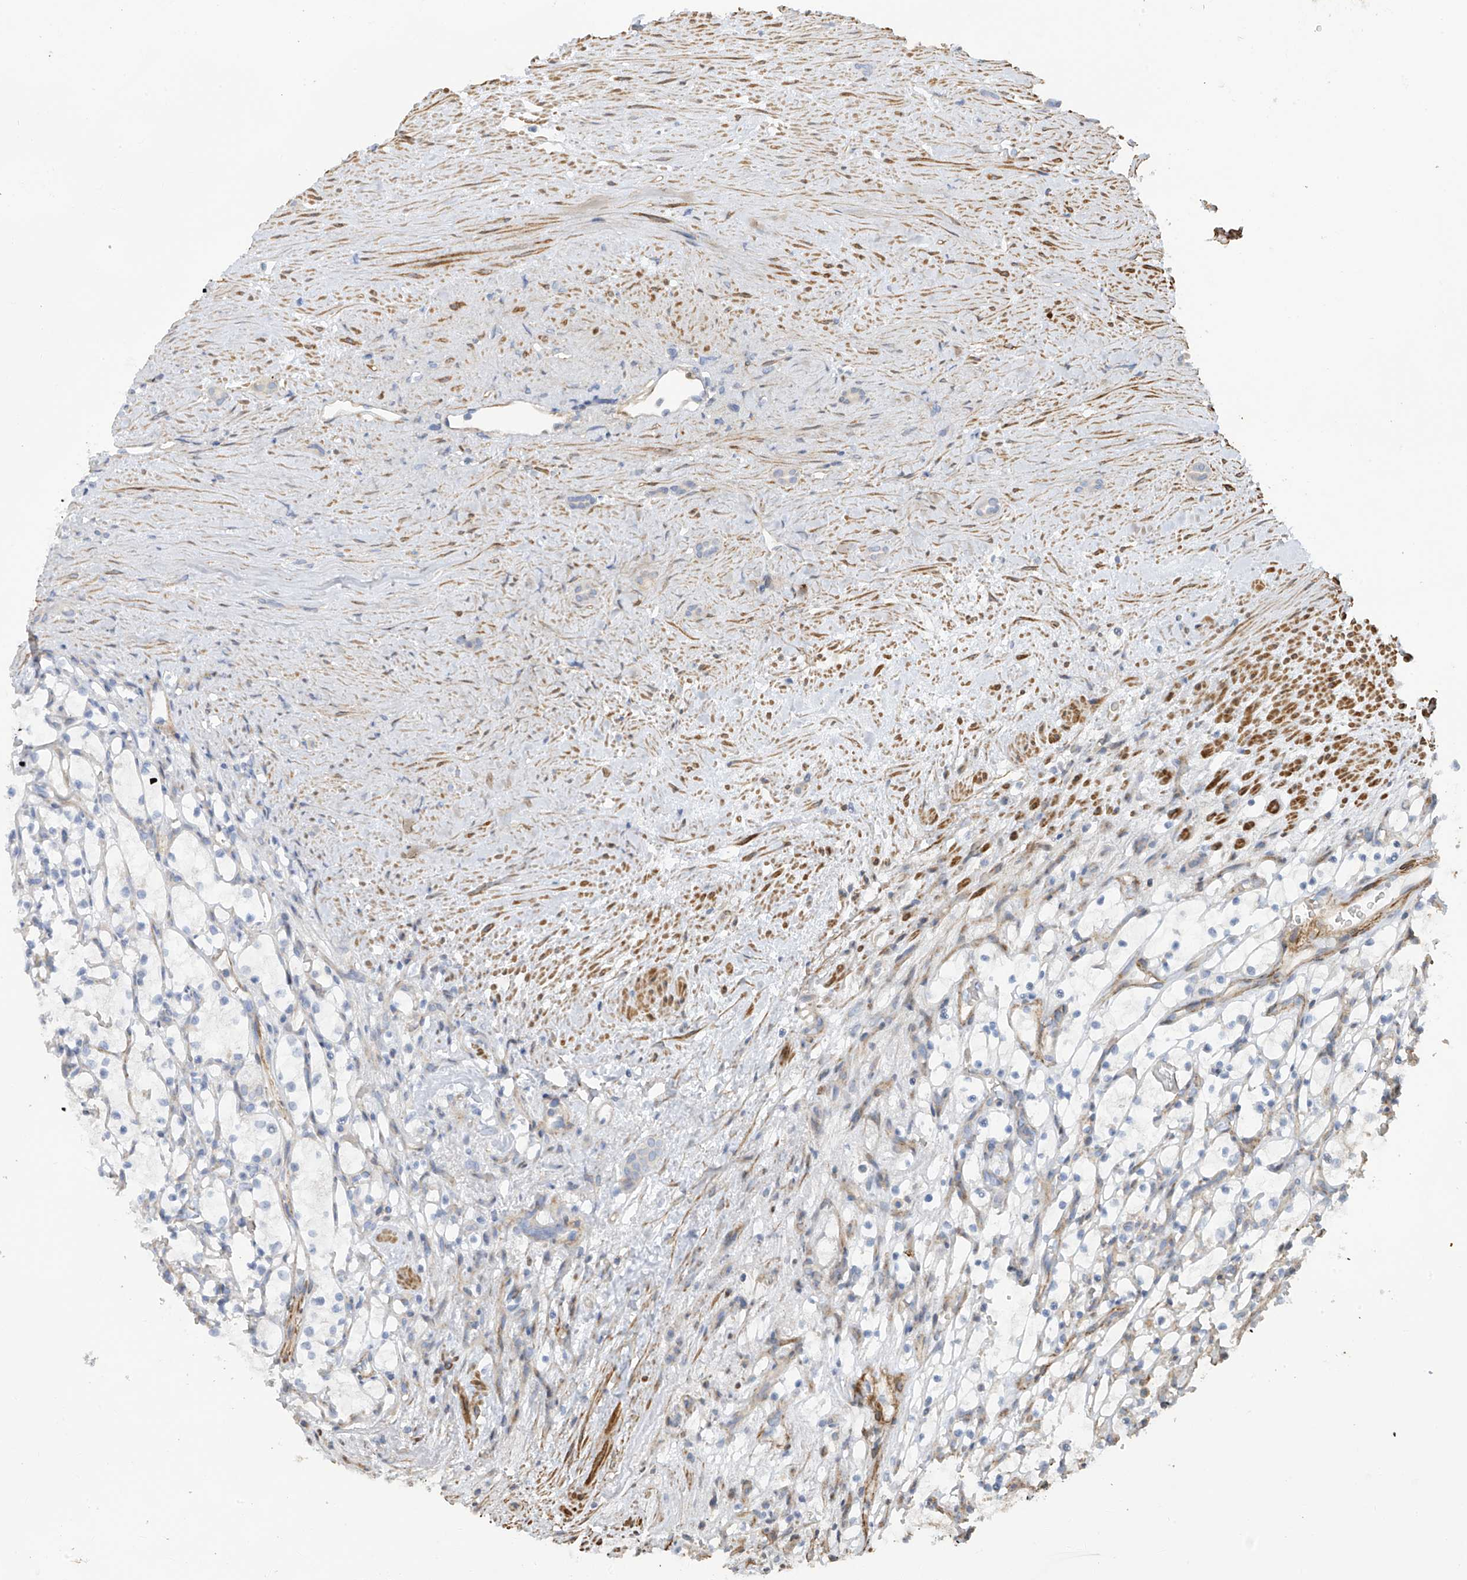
{"staining": {"intensity": "negative", "quantity": "none", "location": "none"}, "tissue": "renal cancer", "cell_type": "Tumor cells", "image_type": "cancer", "snomed": [{"axis": "morphology", "description": "Adenocarcinoma, NOS"}, {"axis": "topography", "description": "Kidney"}], "caption": "Immunohistochemical staining of human adenocarcinoma (renal) displays no significant expression in tumor cells. The staining was performed using DAB to visualize the protein expression in brown, while the nuclei were stained in blue with hematoxylin (Magnification: 20x).", "gene": "SLC43A3", "patient": {"sex": "female", "age": 69}}